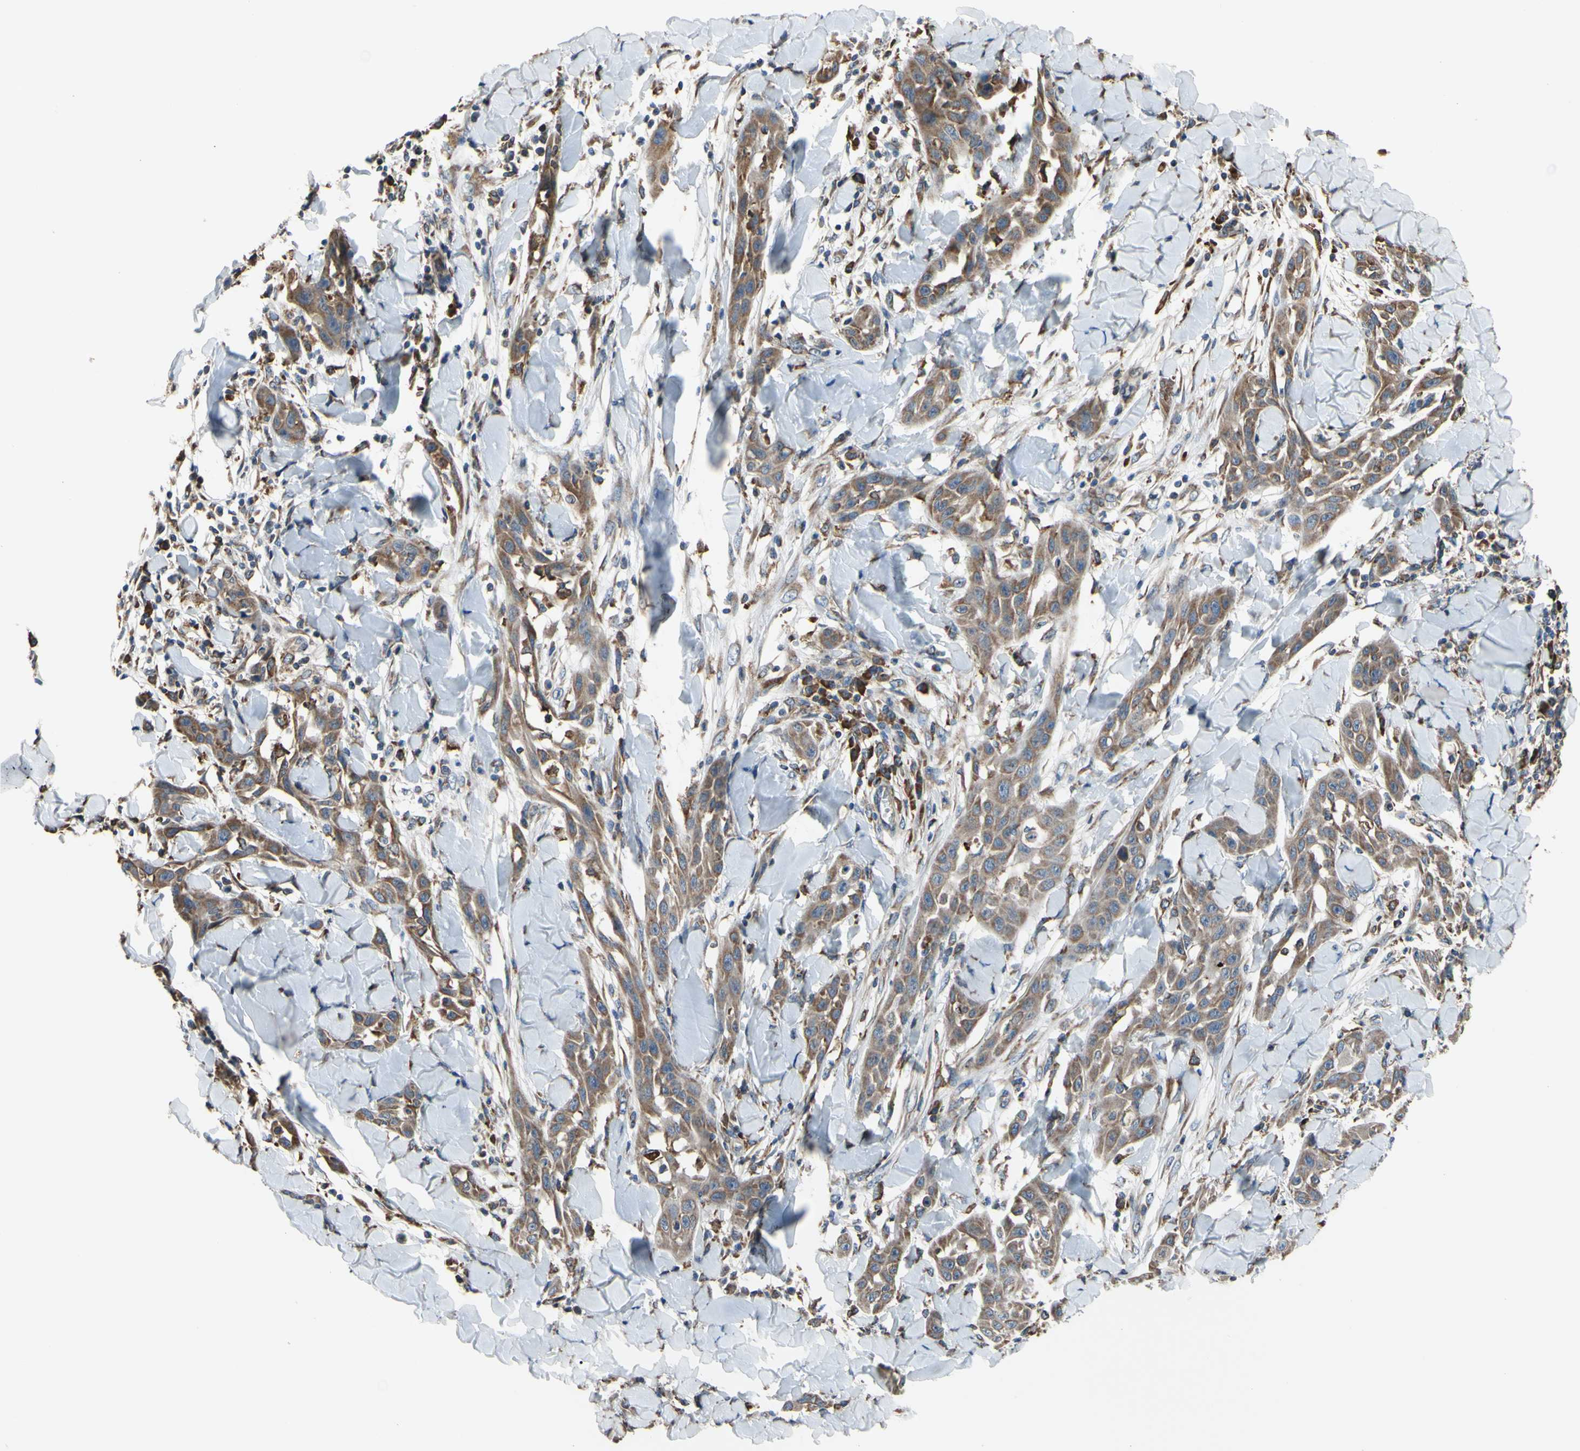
{"staining": {"intensity": "moderate", "quantity": ">75%", "location": "cytoplasmic/membranous"}, "tissue": "skin cancer", "cell_type": "Tumor cells", "image_type": "cancer", "snomed": [{"axis": "morphology", "description": "Squamous cell carcinoma, NOS"}, {"axis": "topography", "description": "Skin"}], "caption": "IHC histopathology image of neoplastic tissue: skin cancer (squamous cell carcinoma) stained using immunohistochemistry (IHC) exhibits medium levels of moderate protein expression localized specifically in the cytoplasmic/membranous of tumor cells, appearing as a cytoplasmic/membranous brown color.", "gene": "BMF", "patient": {"sex": "male", "age": 24}}